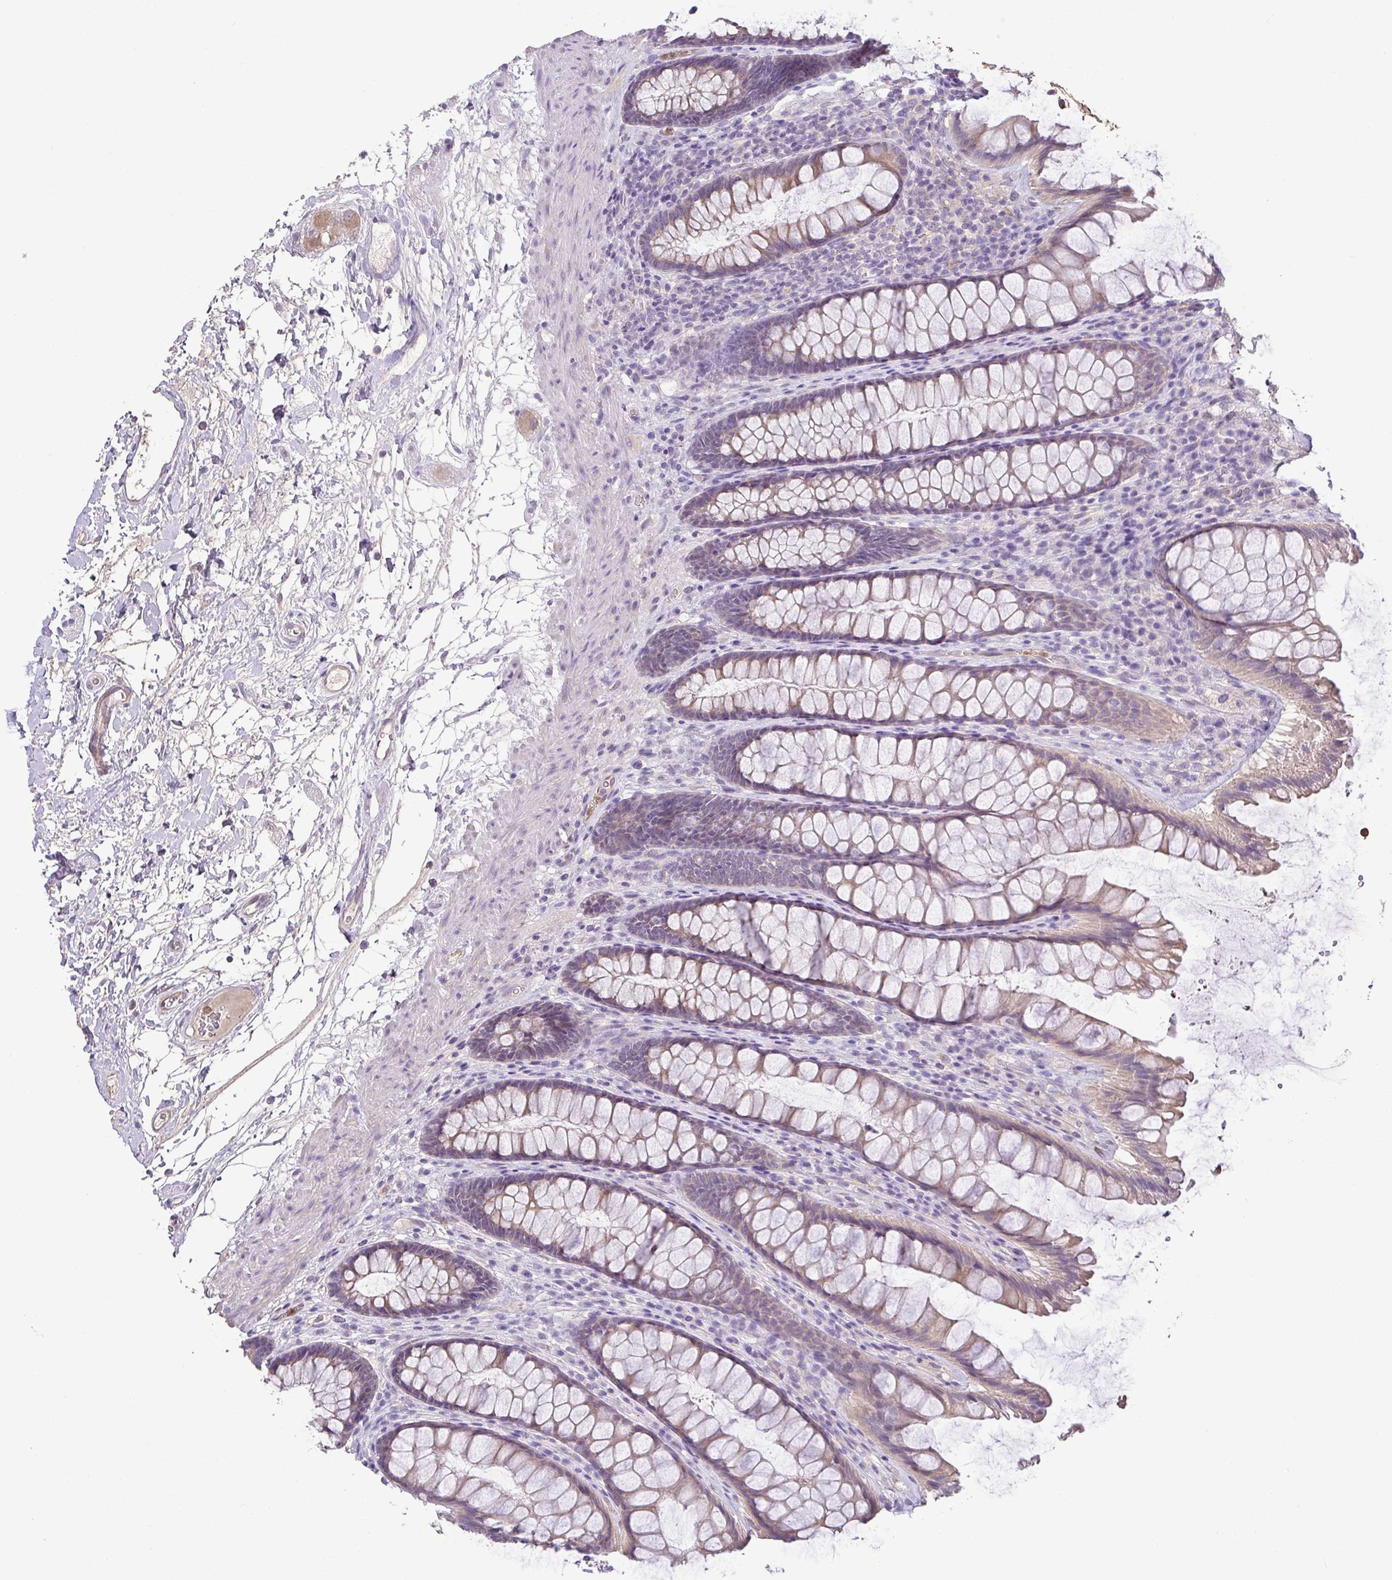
{"staining": {"intensity": "weak", "quantity": "25%-75%", "location": "cytoplasmic/membranous"}, "tissue": "rectum", "cell_type": "Glandular cells", "image_type": "normal", "snomed": [{"axis": "morphology", "description": "Normal tissue, NOS"}, {"axis": "topography", "description": "Rectum"}], "caption": "Rectum stained for a protein (brown) exhibits weak cytoplasmic/membranous positive staining in about 25%-75% of glandular cells.", "gene": "MYL10", "patient": {"sex": "male", "age": 72}}